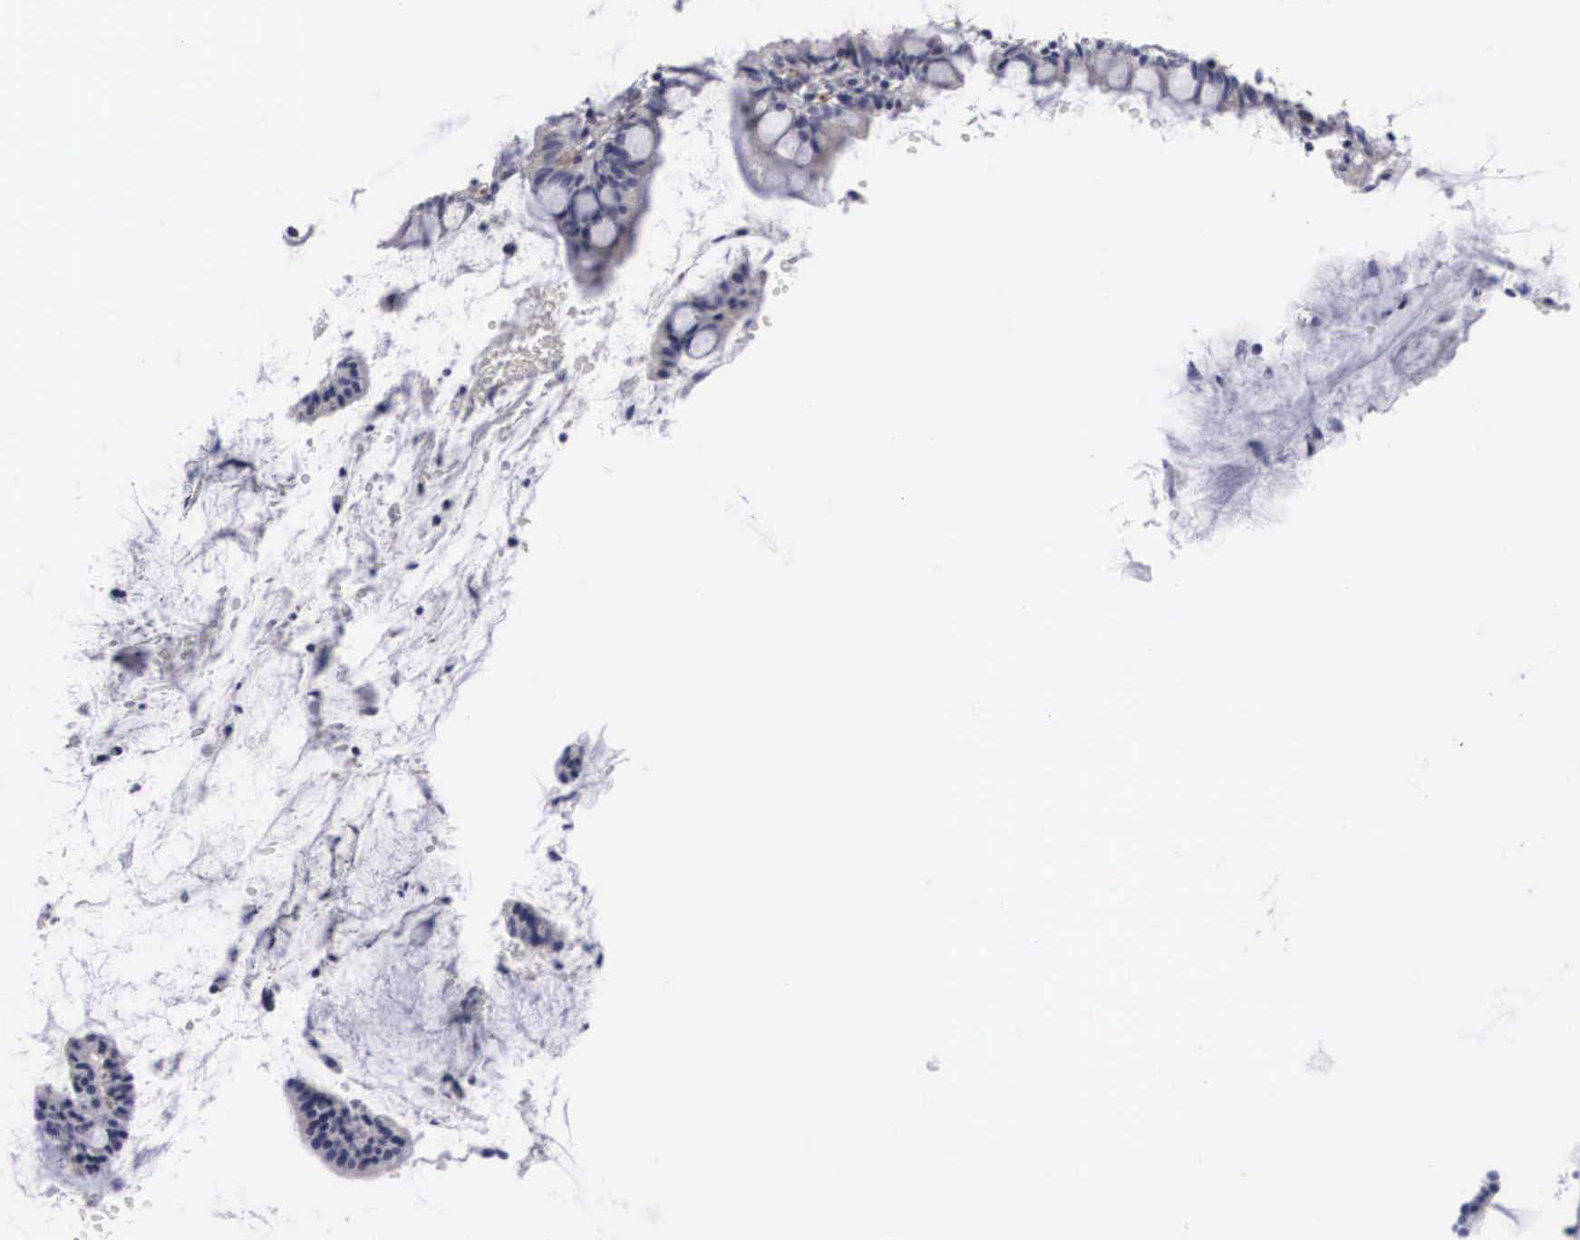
{"staining": {"intensity": "weak", "quantity": ">75%", "location": "cytoplasmic/membranous"}, "tissue": "small intestine", "cell_type": "Glandular cells", "image_type": "normal", "snomed": [{"axis": "morphology", "description": "Normal tissue, NOS"}, {"axis": "topography", "description": "Small intestine"}], "caption": "Approximately >75% of glandular cells in benign small intestine display weak cytoplasmic/membranous protein expression as visualized by brown immunohistochemical staining.", "gene": "CRELD2", "patient": {"sex": "male", "age": 1}}